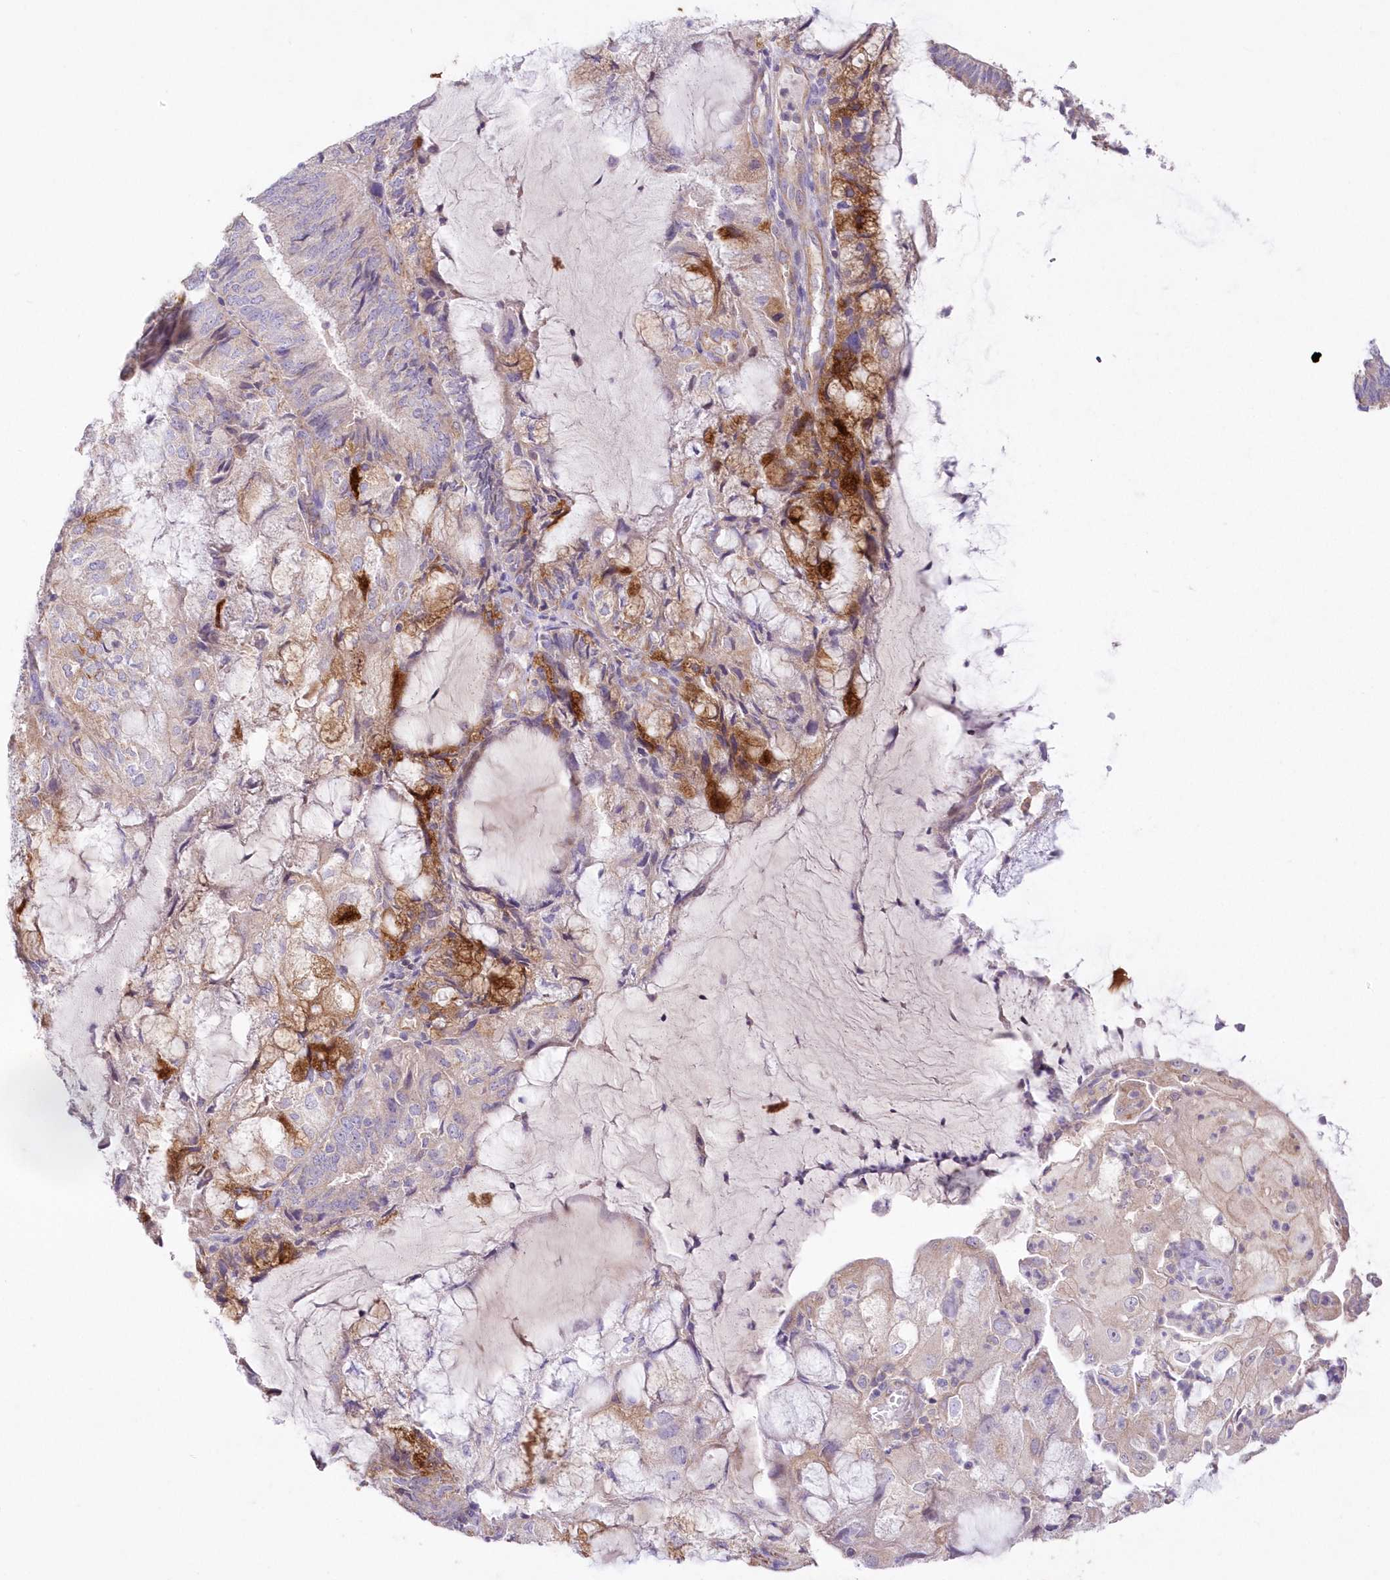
{"staining": {"intensity": "moderate", "quantity": "<25%", "location": "cytoplasmic/membranous"}, "tissue": "endometrial cancer", "cell_type": "Tumor cells", "image_type": "cancer", "snomed": [{"axis": "morphology", "description": "Adenocarcinoma, NOS"}, {"axis": "topography", "description": "Endometrium"}], "caption": "Protein staining of endometrial cancer (adenocarcinoma) tissue exhibits moderate cytoplasmic/membranous expression in approximately <25% of tumor cells.", "gene": "ITSN2", "patient": {"sex": "female", "age": 81}}